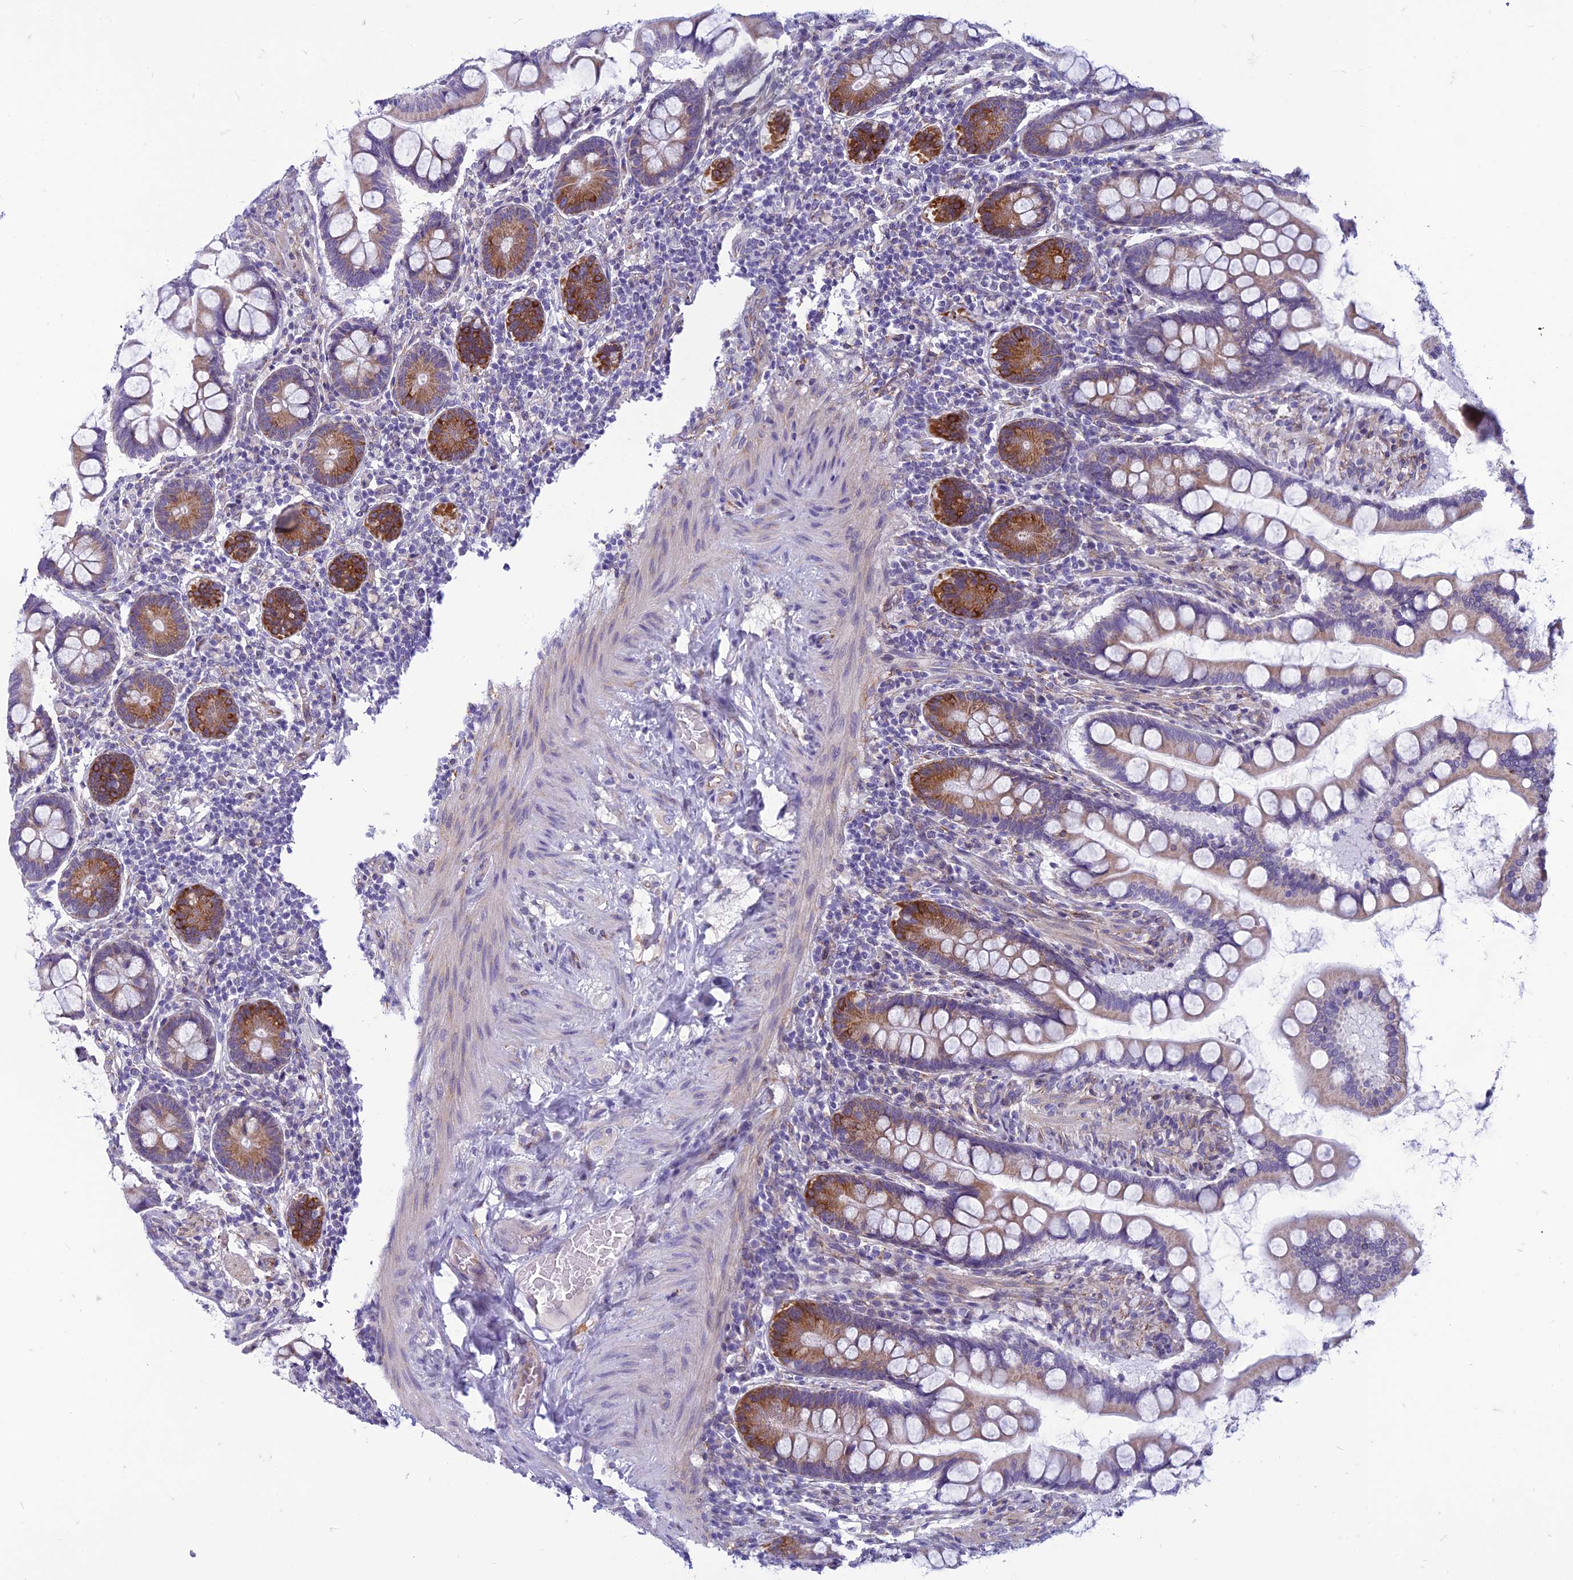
{"staining": {"intensity": "strong", "quantity": "<25%", "location": "cytoplasmic/membranous"}, "tissue": "small intestine", "cell_type": "Glandular cells", "image_type": "normal", "snomed": [{"axis": "morphology", "description": "Normal tissue, NOS"}, {"axis": "topography", "description": "Small intestine"}], "caption": "DAB (3,3'-diaminobenzidine) immunohistochemical staining of unremarkable human small intestine exhibits strong cytoplasmic/membranous protein expression in about <25% of glandular cells.", "gene": "CENATAC", "patient": {"sex": "male", "age": 41}}